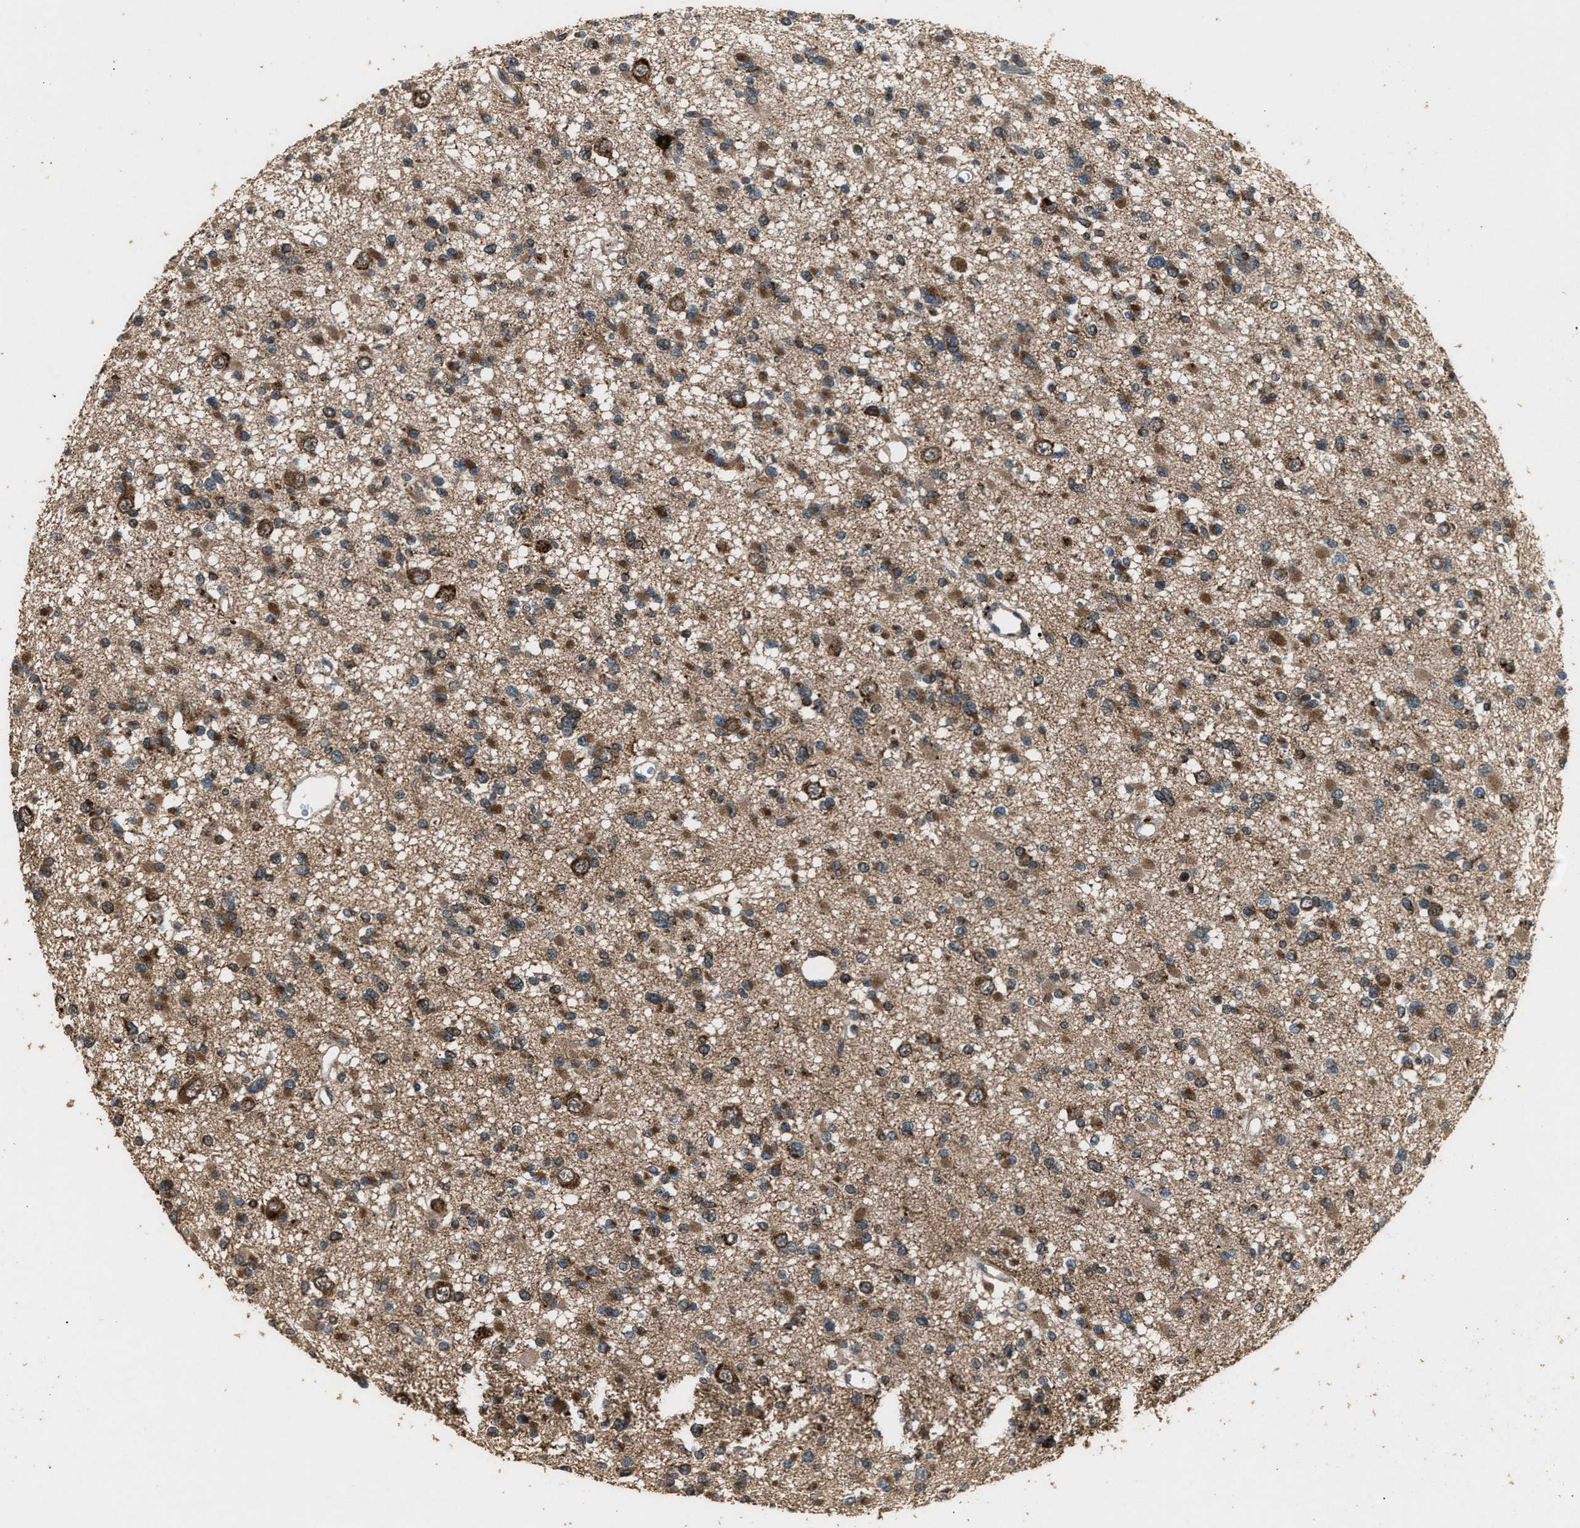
{"staining": {"intensity": "moderate", "quantity": ">75%", "location": "cytoplasmic/membranous"}, "tissue": "glioma", "cell_type": "Tumor cells", "image_type": "cancer", "snomed": [{"axis": "morphology", "description": "Glioma, malignant, Low grade"}, {"axis": "topography", "description": "Brain"}], "caption": "Tumor cells exhibit medium levels of moderate cytoplasmic/membranous staining in about >75% of cells in human malignant low-grade glioma. The protein of interest is shown in brown color, while the nuclei are stained blue.", "gene": "PSMD1", "patient": {"sex": "female", "age": 22}}